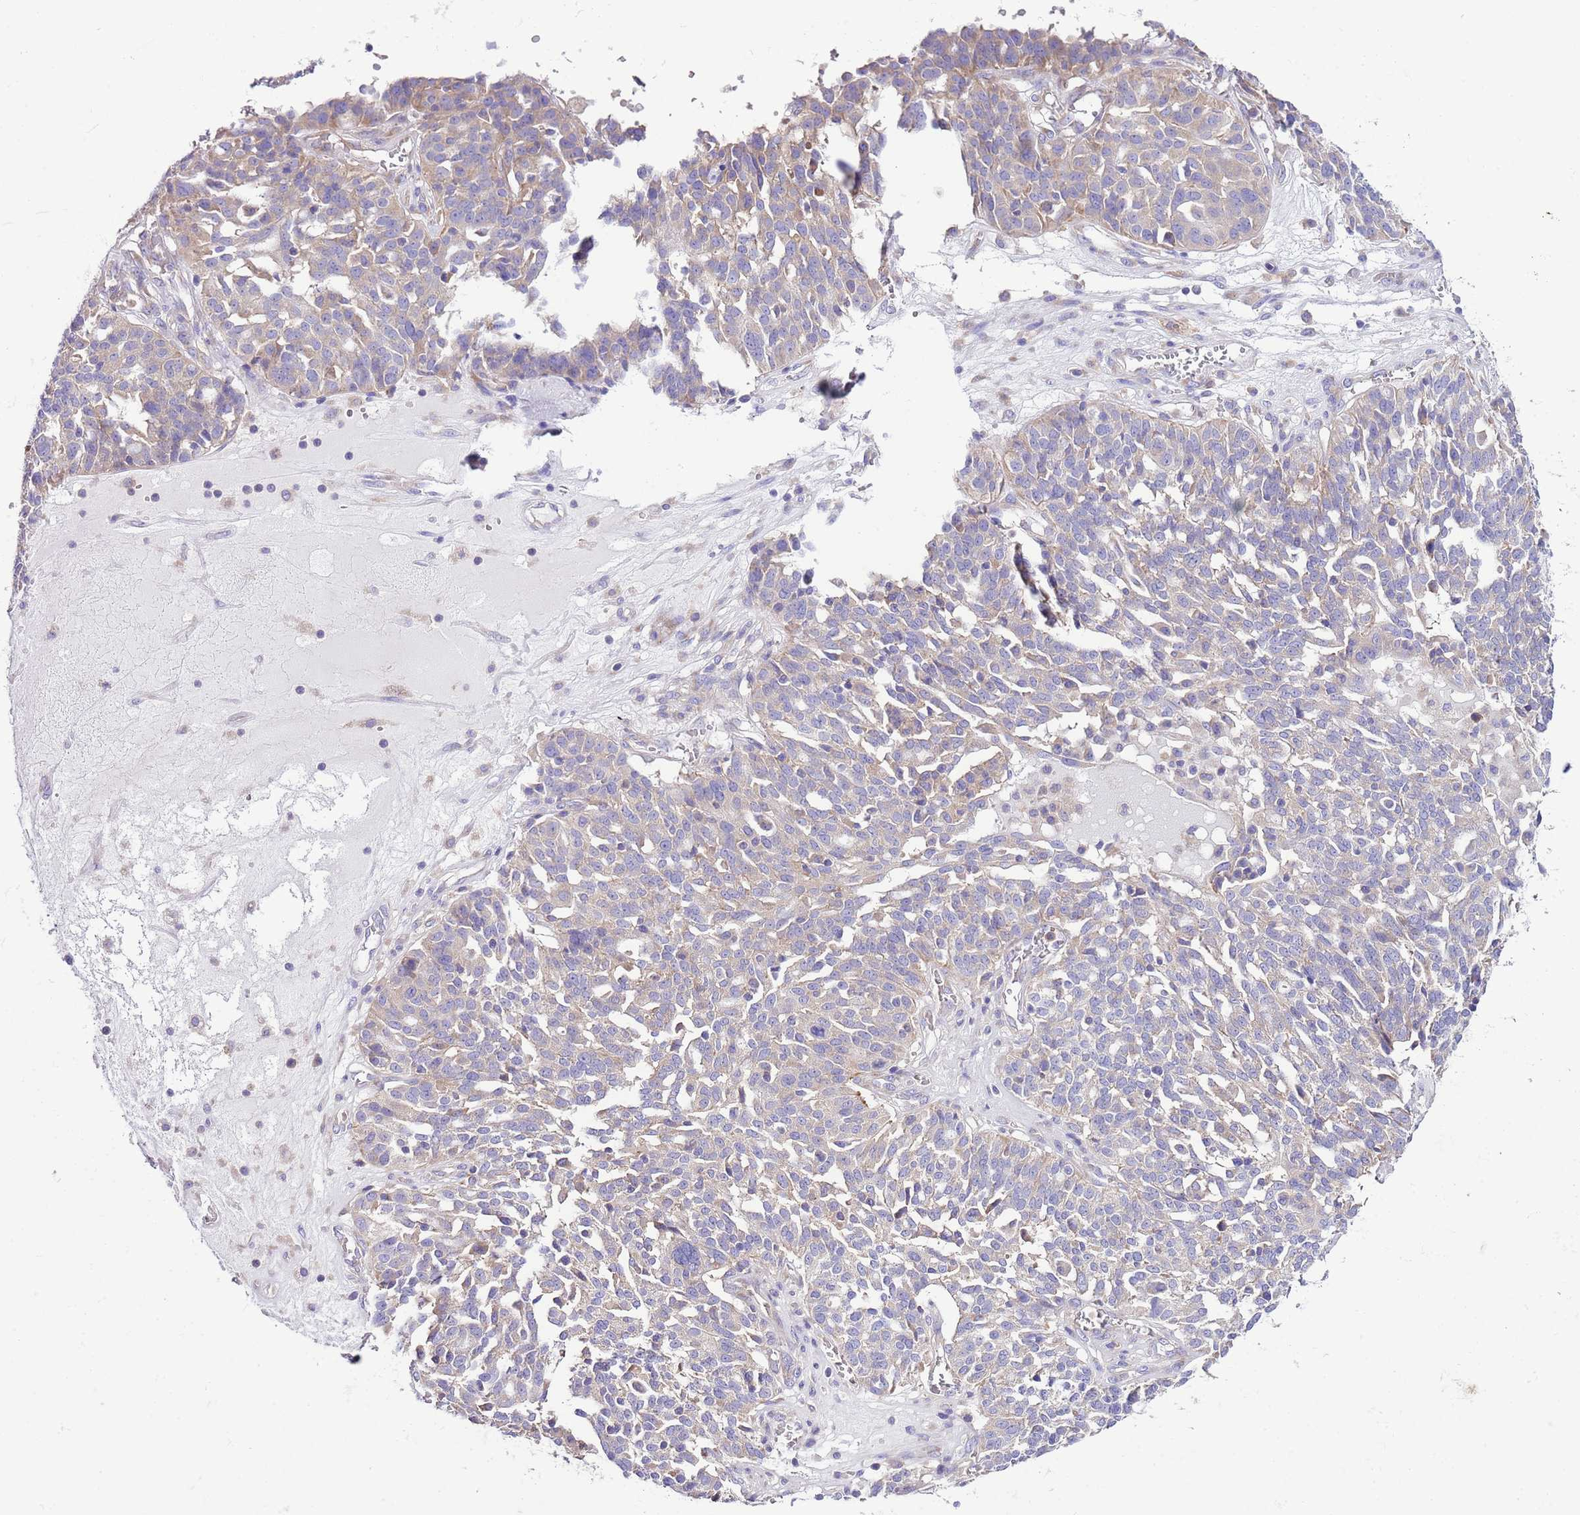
{"staining": {"intensity": "weak", "quantity": ">75%", "location": "cytoplasmic/membranous"}, "tissue": "ovarian cancer", "cell_type": "Tumor cells", "image_type": "cancer", "snomed": [{"axis": "morphology", "description": "Cystadenocarcinoma, serous, NOS"}, {"axis": "topography", "description": "Ovary"}], "caption": "This is an image of immunohistochemistry staining of ovarian serous cystadenocarcinoma, which shows weak staining in the cytoplasmic/membranous of tumor cells.", "gene": "RPS10", "patient": {"sex": "female", "age": 59}}